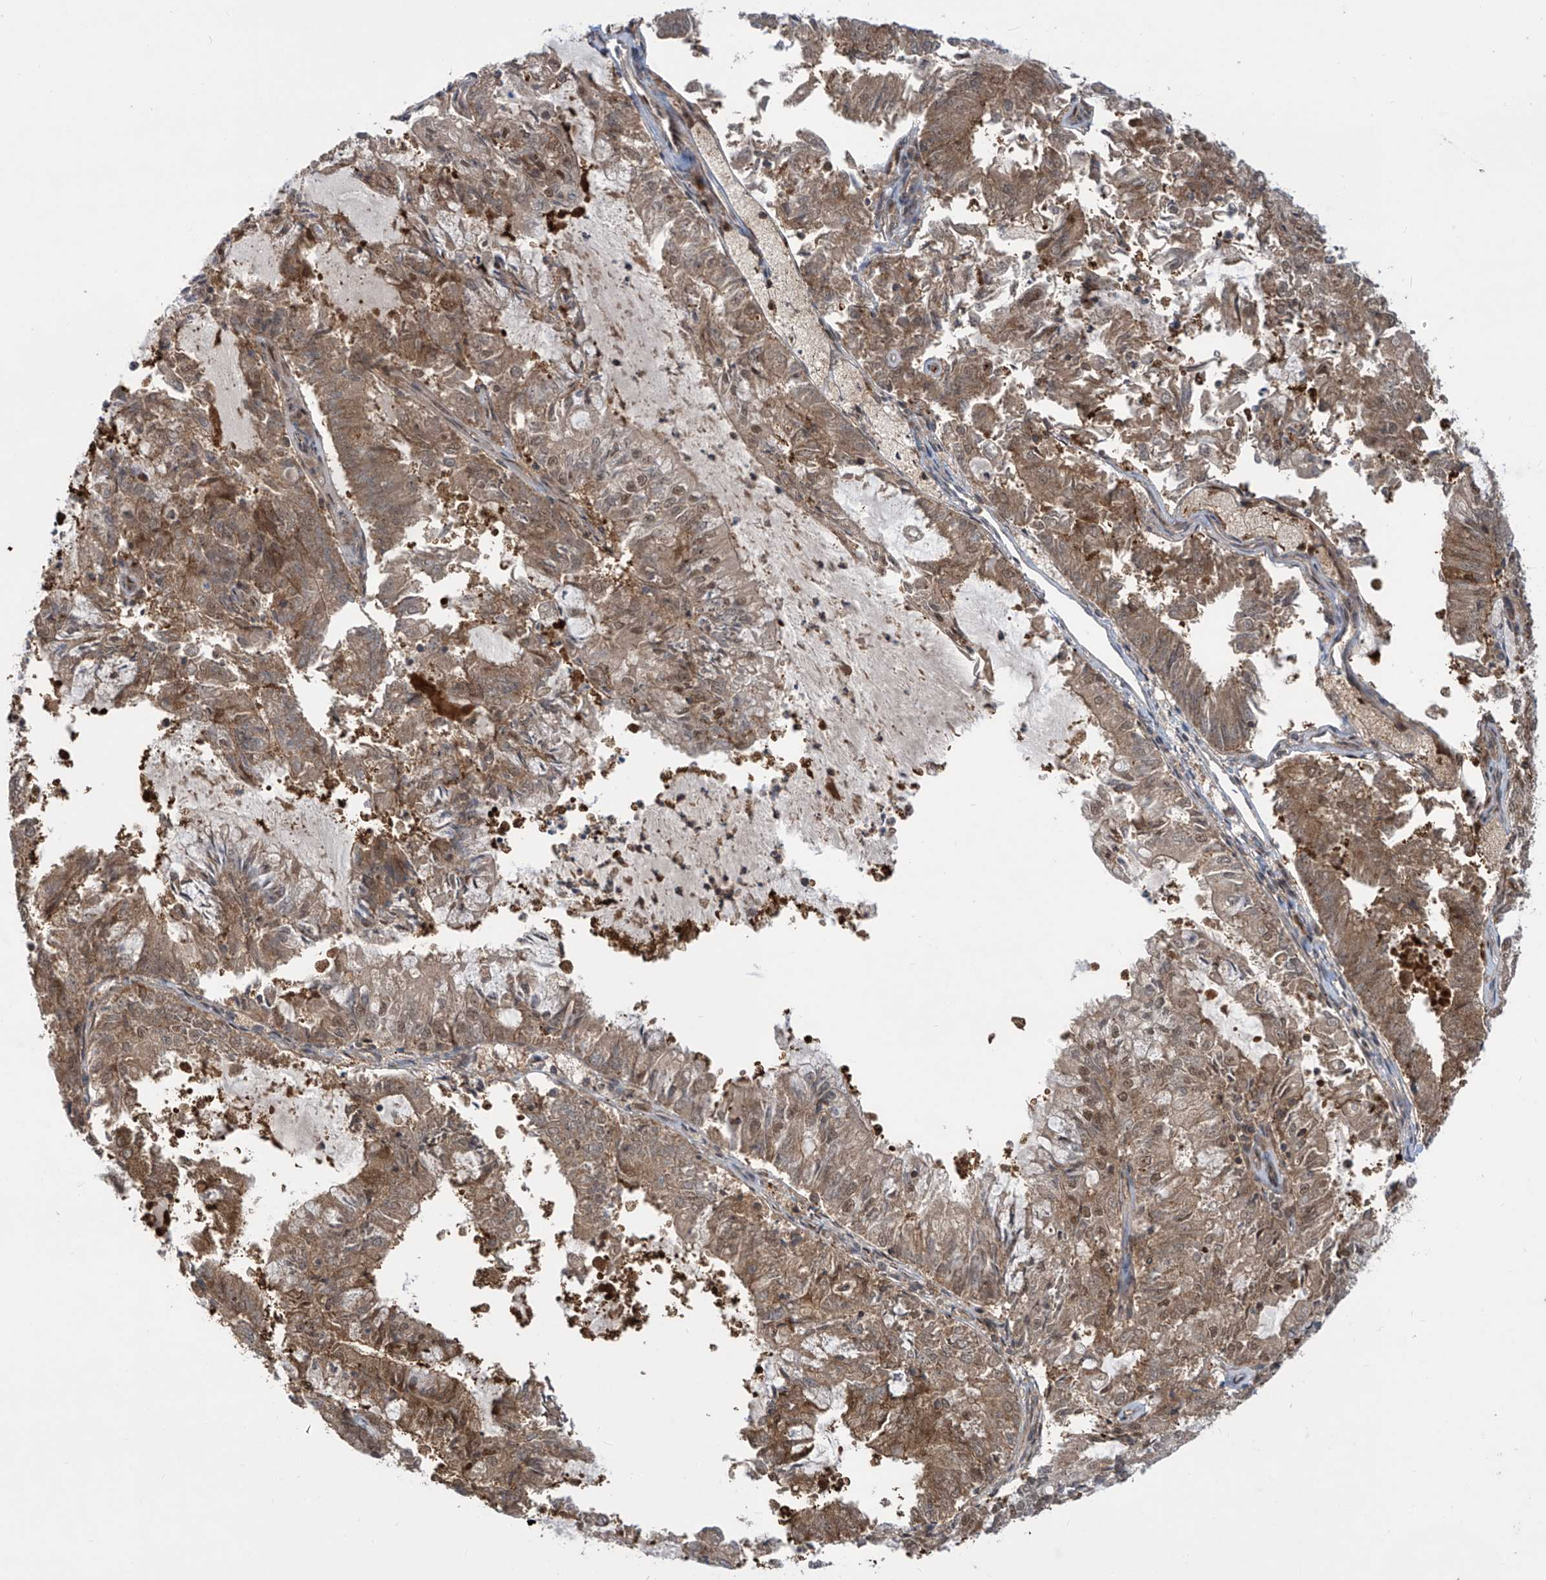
{"staining": {"intensity": "moderate", "quantity": ">75%", "location": "cytoplasmic/membranous,nuclear"}, "tissue": "endometrial cancer", "cell_type": "Tumor cells", "image_type": "cancer", "snomed": [{"axis": "morphology", "description": "Adenocarcinoma, NOS"}, {"axis": "topography", "description": "Endometrium"}], "caption": "Immunohistochemistry image of neoplastic tissue: endometrial cancer stained using immunohistochemistry (IHC) shows medium levels of moderate protein expression localized specifically in the cytoplasmic/membranous and nuclear of tumor cells, appearing as a cytoplasmic/membranous and nuclear brown color.", "gene": "LAGE3", "patient": {"sex": "female", "age": 57}}